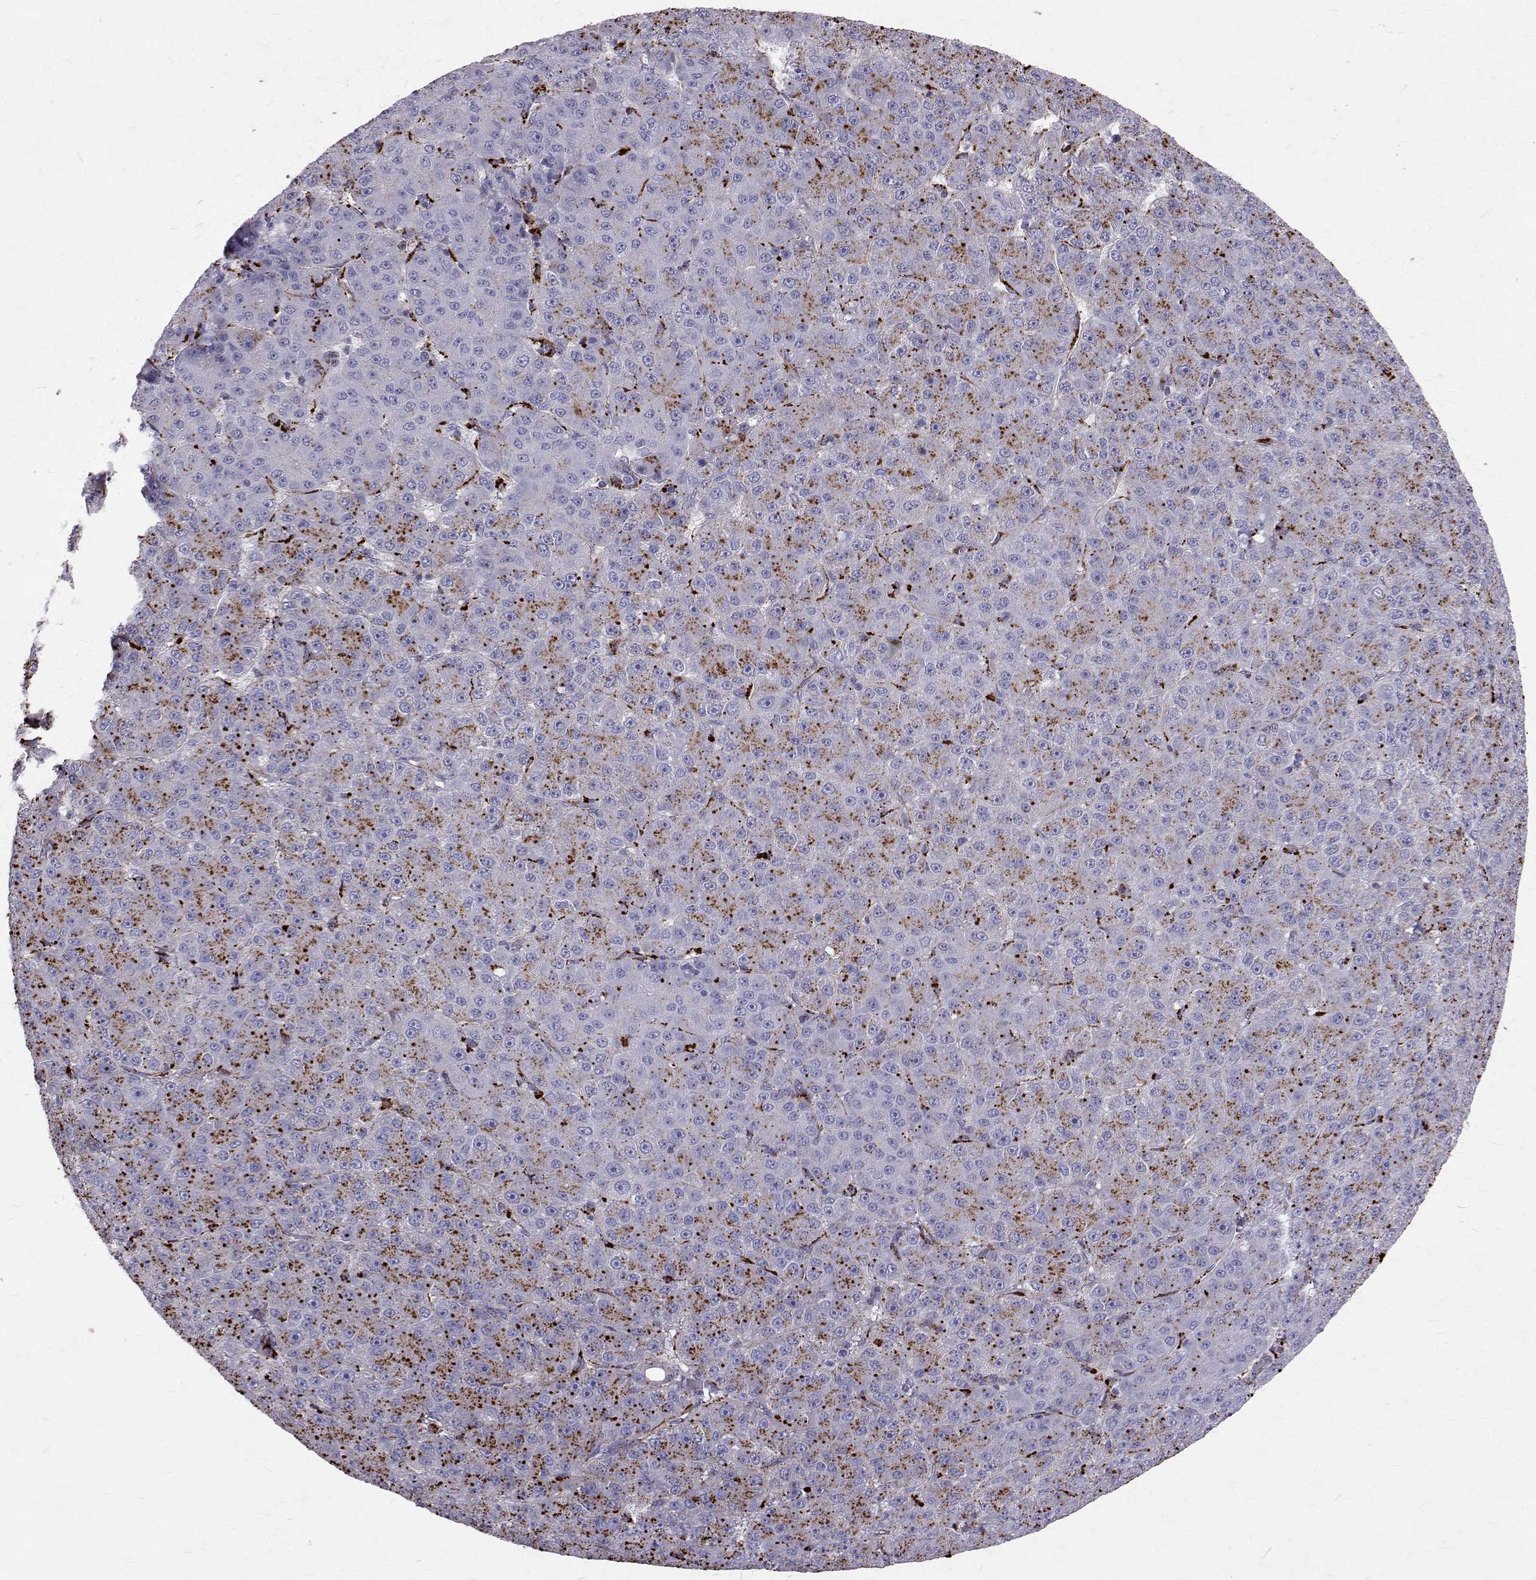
{"staining": {"intensity": "moderate", "quantity": "25%-75%", "location": "cytoplasmic/membranous"}, "tissue": "liver cancer", "cell_type": "Tumor cells", "image_type": "cancer", "snomed": [{"axis": "morphology", "description": "Carcinoma, Hepatocellular, NOS"}, {"axis": "topography", "description": "Liver"}], "caption": "Protein analysis of hepatocellular carcinoma (liver) tissue demonstrates moderate cytoplasmic/membranous expression in about 25%-75% of tumor cells. The staining was performed using DAB to visualize the protein expression in brown, while the nuclei were stained in blue with hematoxylin (Magnification: 20x).", "gene": "TPP1", "patient": {"sex": "male", "age": 67}}